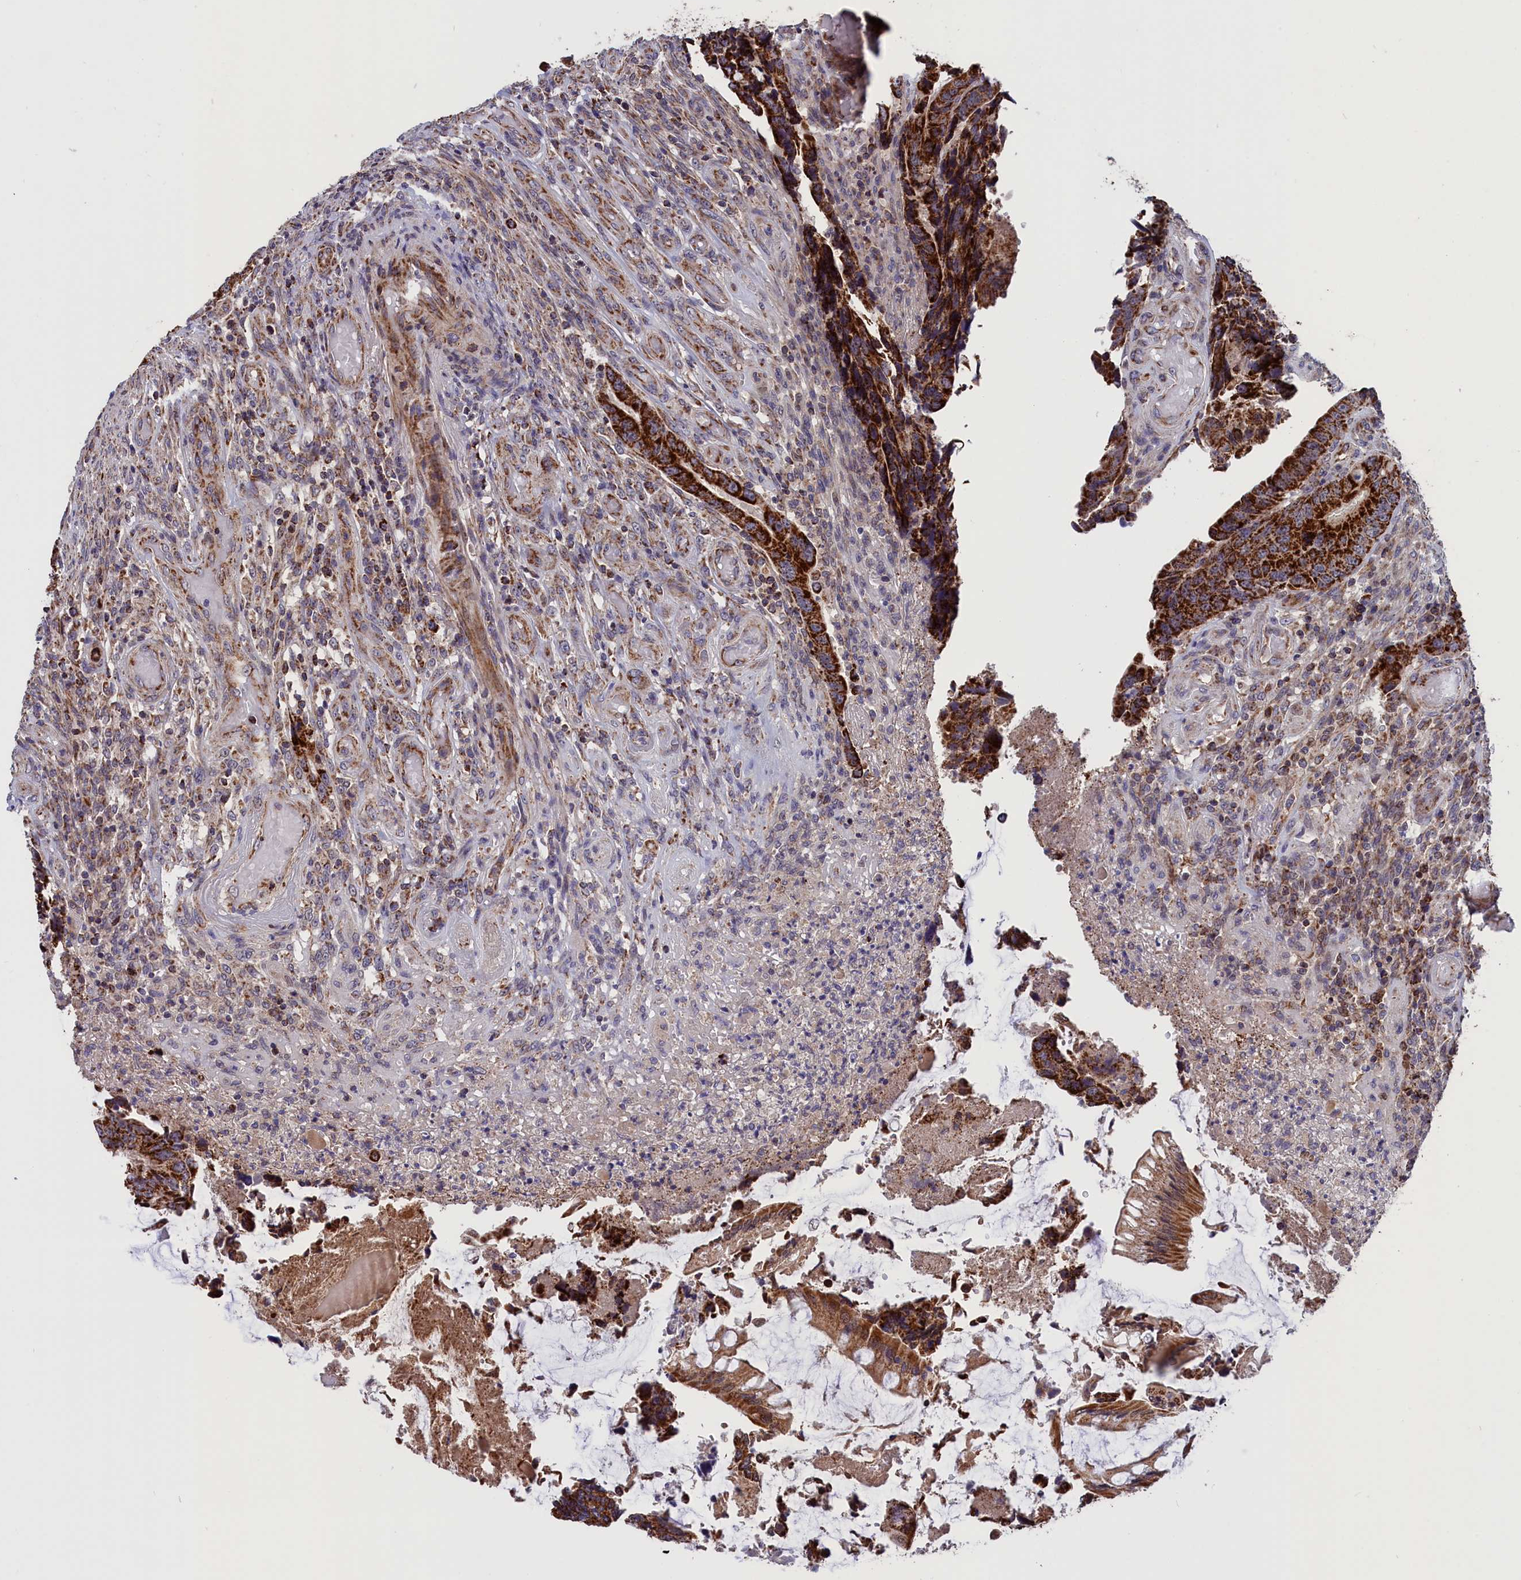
{"staining": {"intensity": "strong", "quantity": ">75%", "location": "cytoplasmic/membranous"}, "tissue": "colorectal cancer", "cell_type": "Tumor cells", "image_type": "cancer", "snomed": [{"axis": "morphology", "description": "Adenocarcinoma, NOS"}, {"axis": "topography", "description": "Colon"}], "caption": "This is a photomicrograph of immunohistochemistry (IHC) staining of colorectal cancer (adenocarcinoma), which shows strong positivity in the cytoplasmic/membranous of tumor cells.", "gene": "TIMM44", "patient": {"sex": "male", "age": 87}}